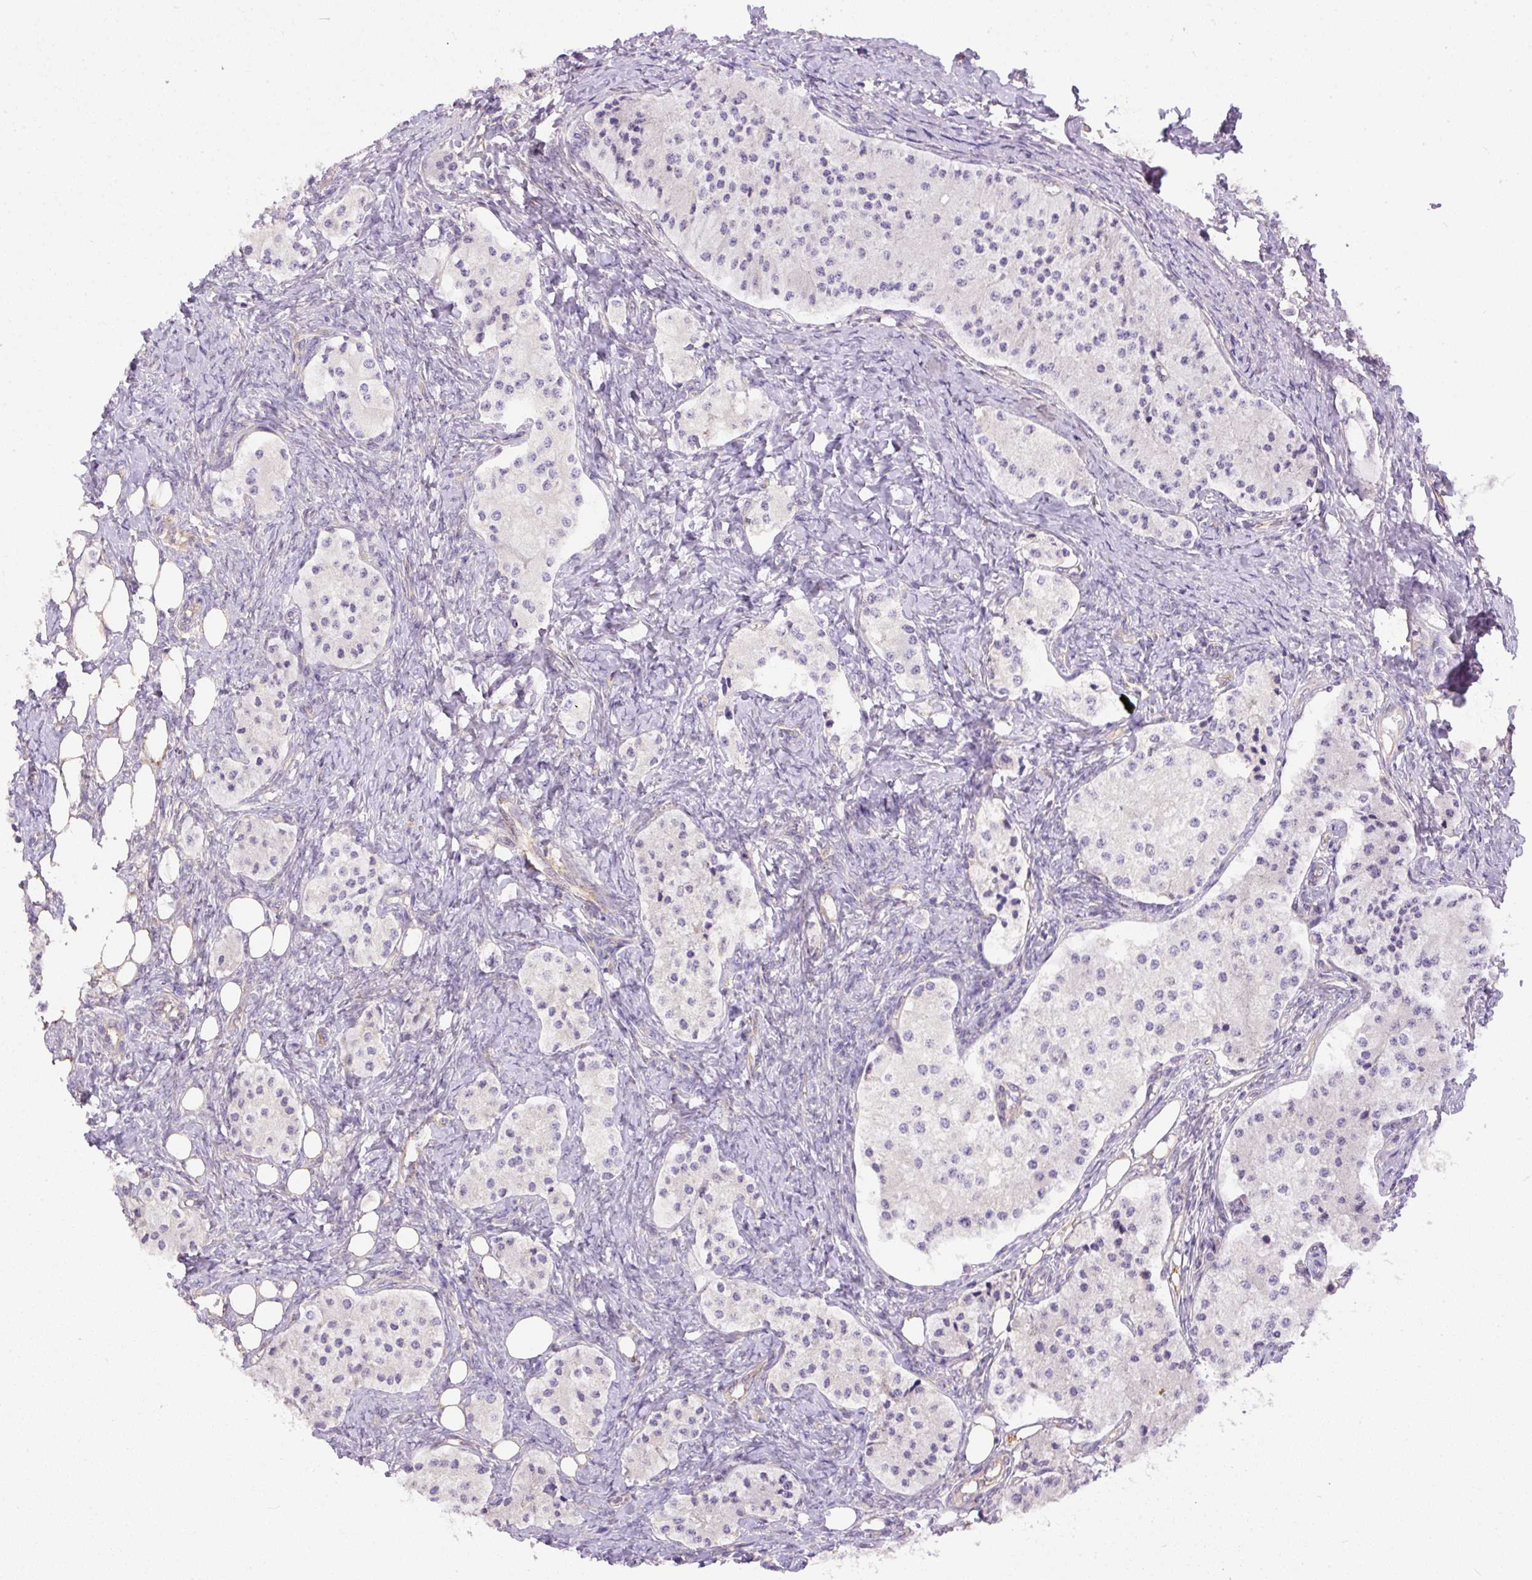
{"staining": {"intensity": "negative", "quantity": "none", "location": "none"}, "tissue": "carcinoid", "cell_type": "Tumor cells", "image_type": "cancer", "snomed": [{"axis": "morphology", "description": "Carcinoid, malignant, NOS"}, {"axis": "topography", "description": "Colon"}], "caption": "Immunohistochemistry (IHC) photomicrograph of human carcinoid stained for a protein (brown), which displays no expression in tumor cells.", "gene": "DAPK1", "patient": {"sex": "female", "age": 52}}